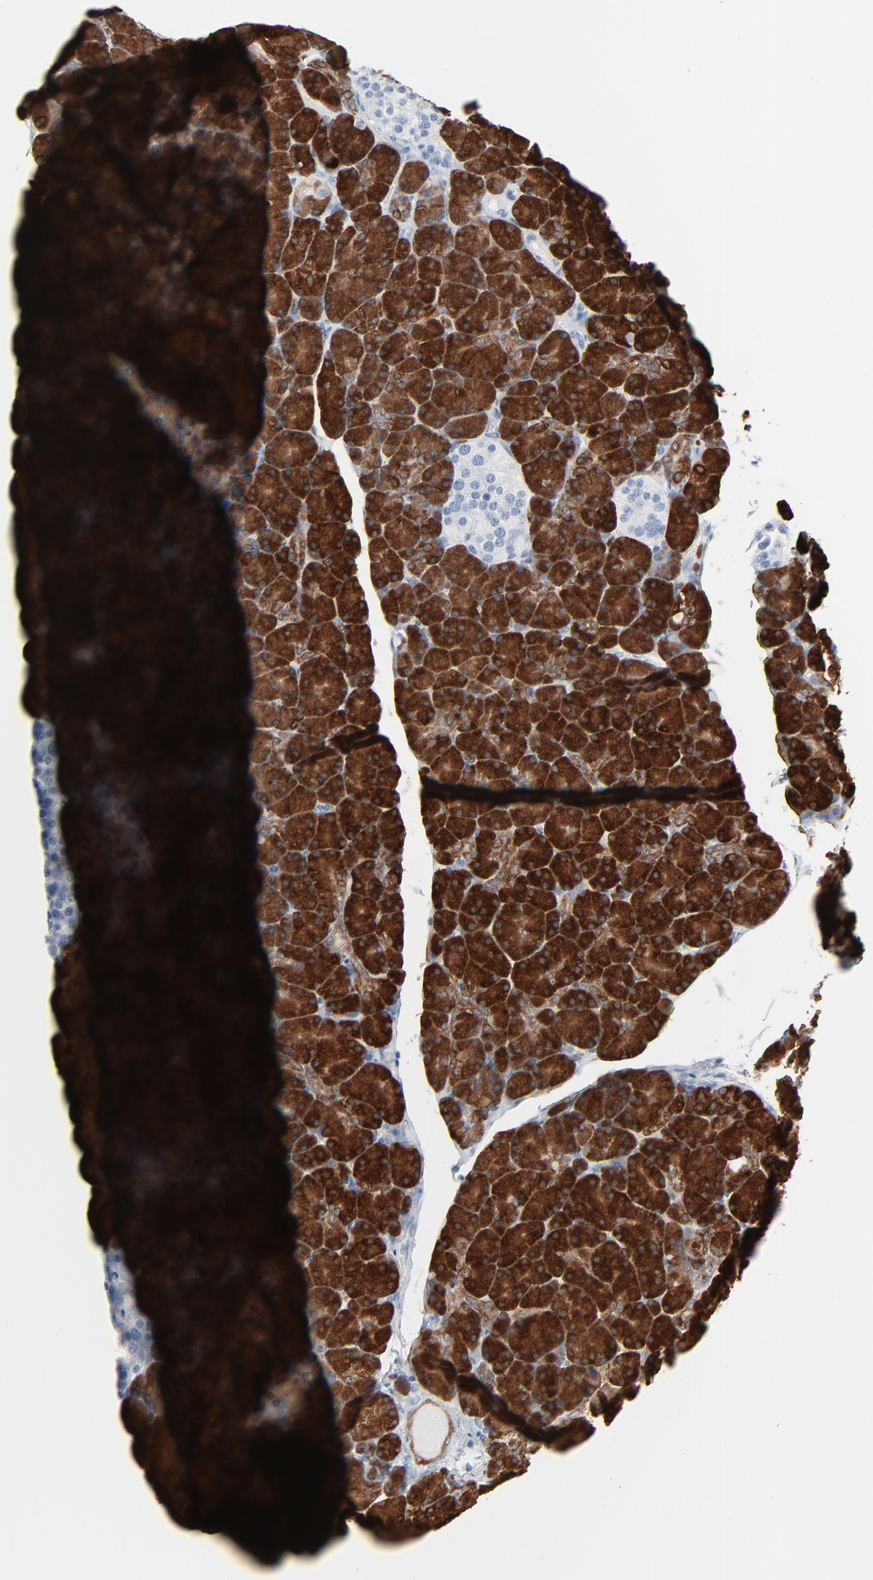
{"staining": {"intensity": "strong", "quantity": ">75%", "location": "cytoplasmic/membranous"}, "tissue": "pancreas", "cell_type": "Exocrine glandular cells", "image_type": "normal", "snomed": [{"axis": "morphology", "description": "Normal tissue, NOS"}, {"axis": "topography", "description": "Pancreas"}], "caption": "Exocrine glandular cells exhibit strong cytoplasmic/membranous staining in about >75% of cells in normal pancreas. The staining is performed using DAB brown chromogen to label protein expression. The nuclei are counter-stained blue using hematoxylin.", "gene": "PHGDH", "patient": {"sex": "female", "age": 43}}